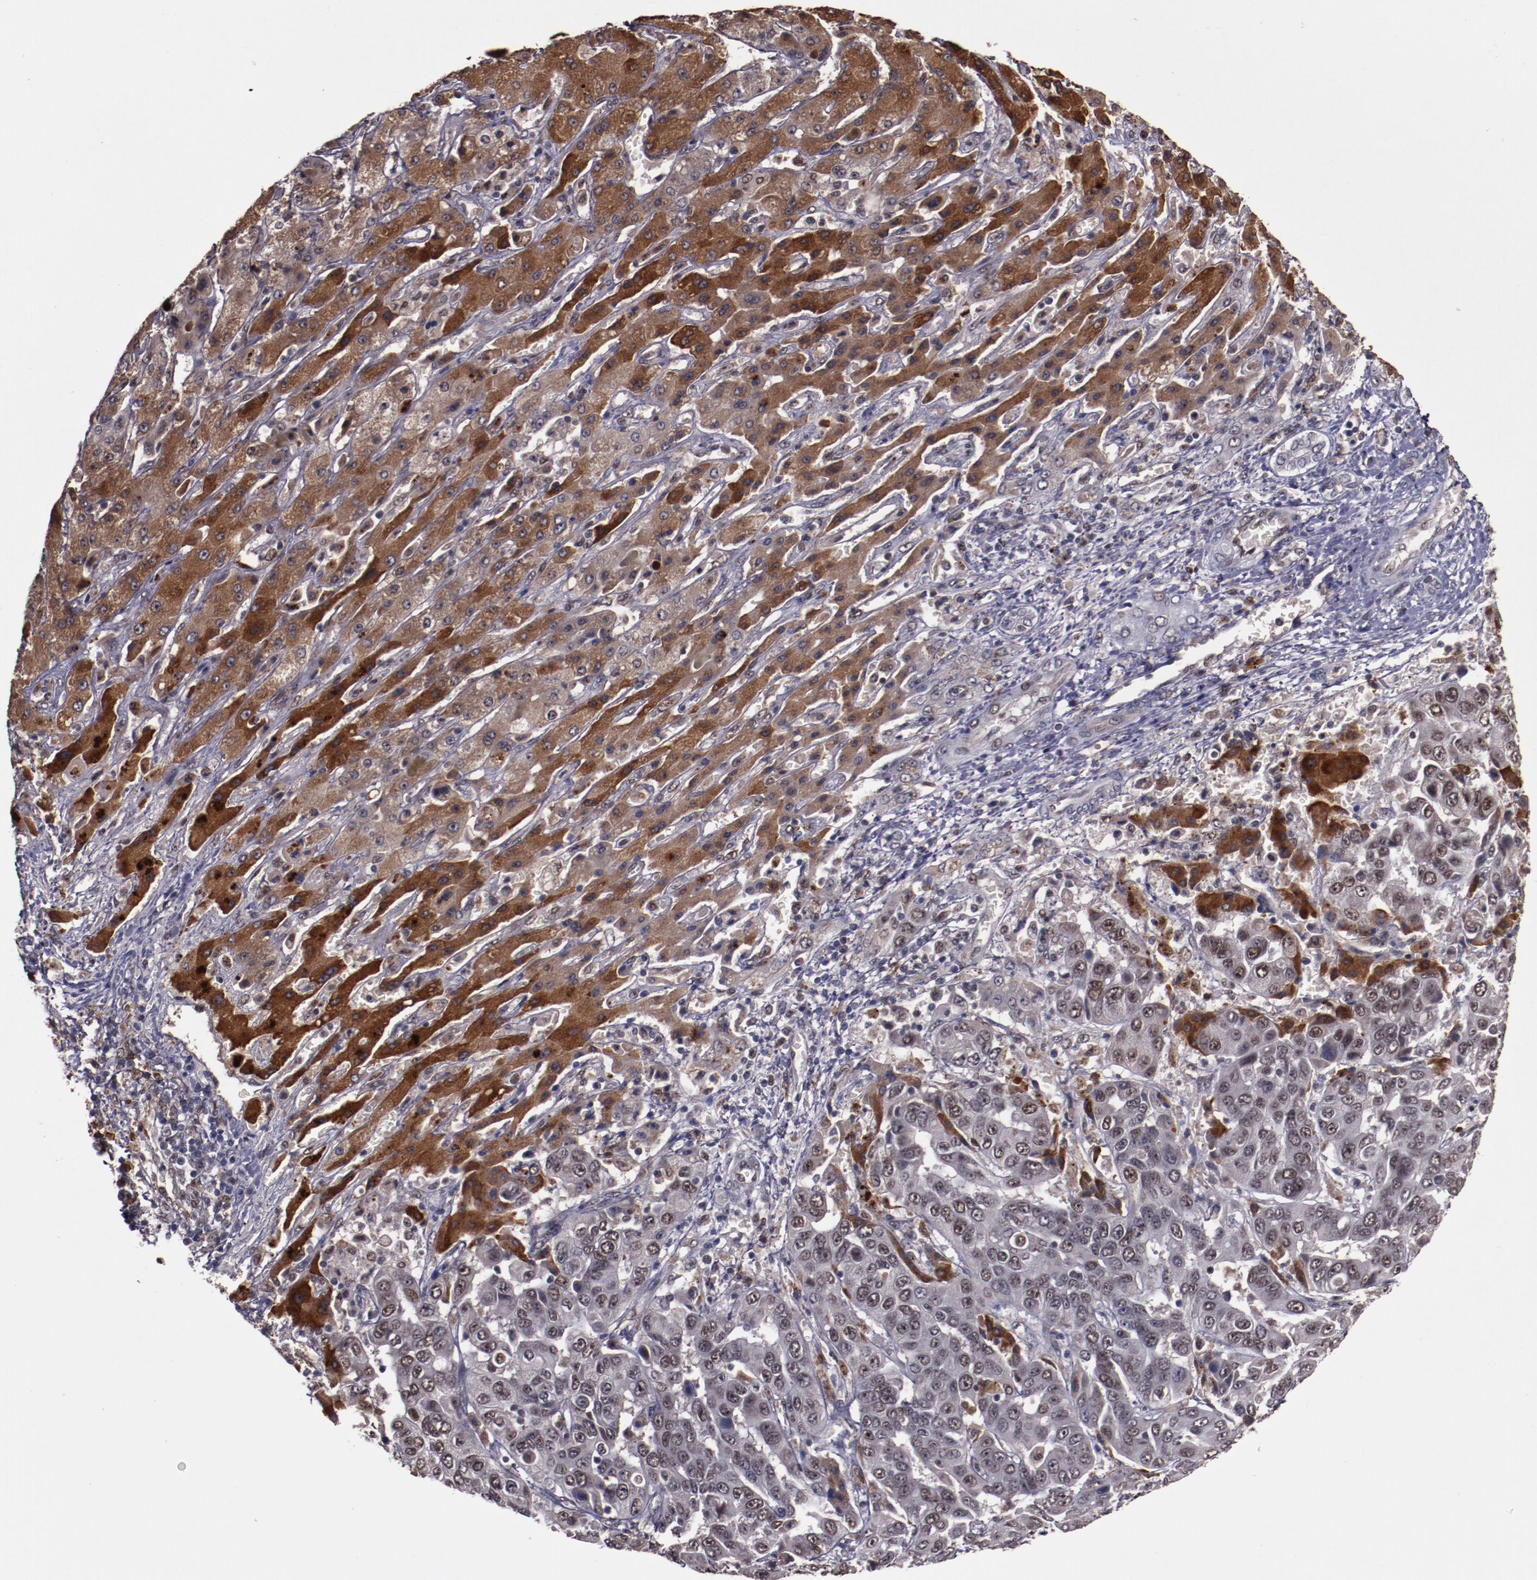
{"staining": {"intensity": "weak", "quantity": "25%-75%", "location": "nuclear"}, "tissue": "liver cancer", "cell_type": "Tumor cells", "image_type": "cancer", "snomed": [{"axis": "morphology", "description": "Cholangiocarcinoma"}, {"axis": "topography", "description": "Liver"}], "caption": "The histopathology image displays immunohistochemical staining of cholangiocarcinoma (liver). There is weak nuclear staining is present in about 25%-75% of tumor cells.", "gene": "CHEK2", "patient": {"sex": "female", "age": 52}}